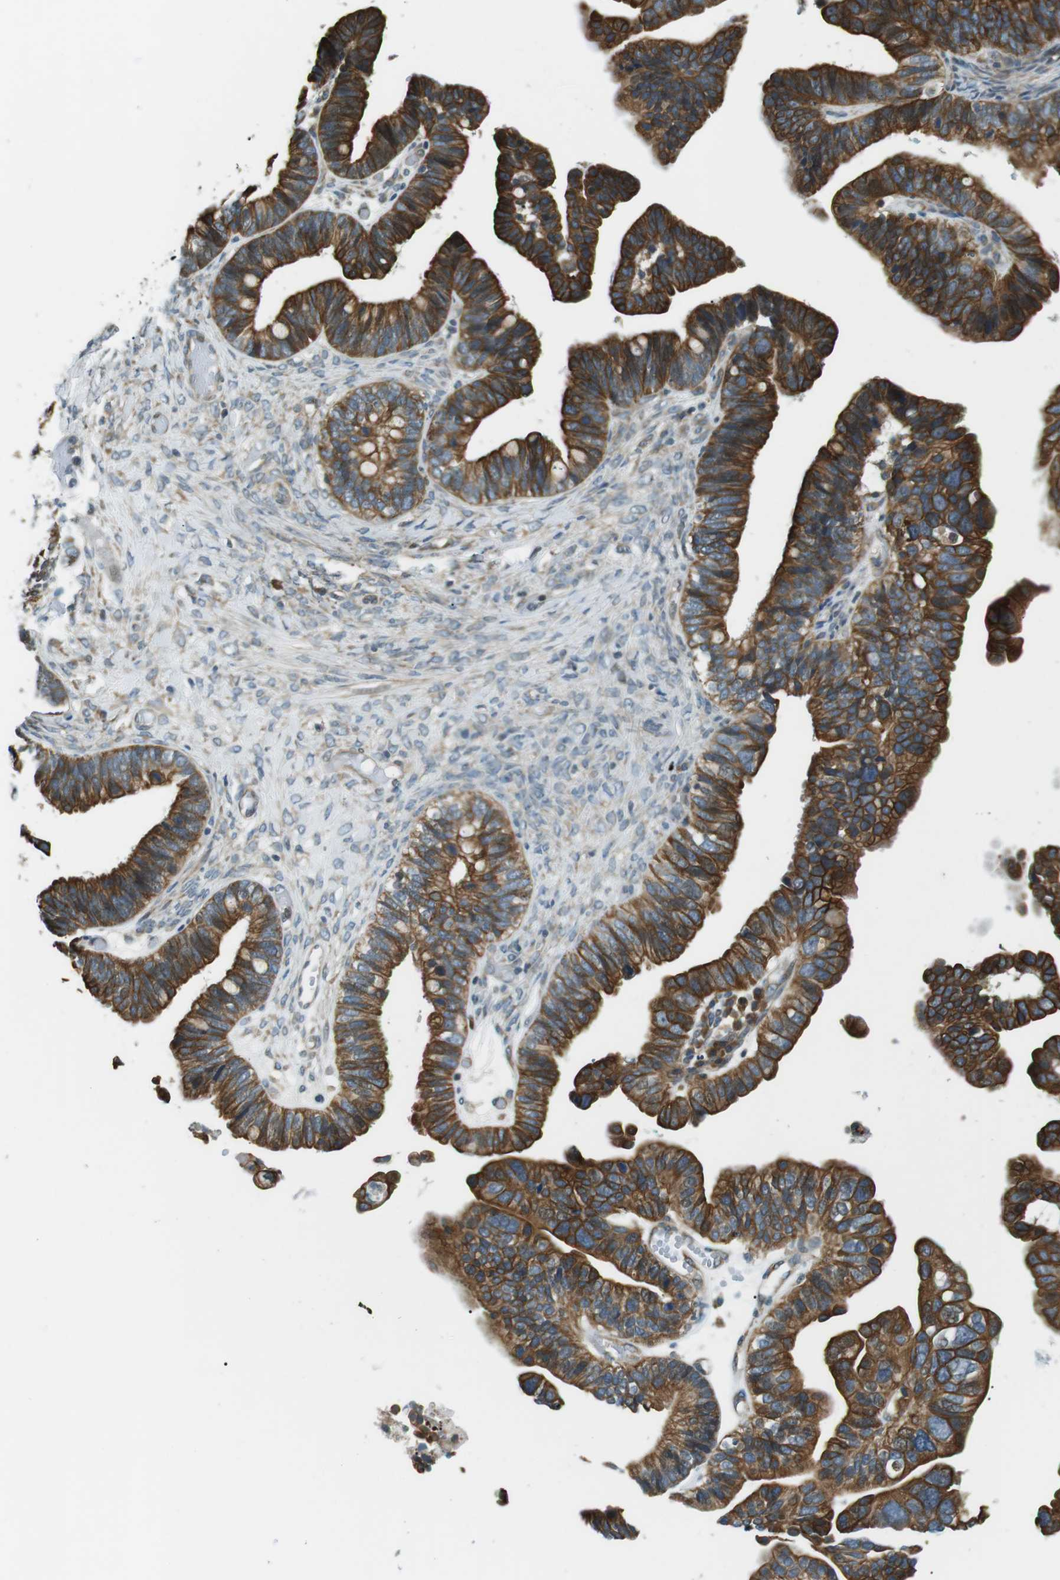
{"staining": {"intensity": "strong", "quantity": ">75%", "location": "cytoplasmic/membranous"}, "tissue": "ovarian cancer", "cell_type": "Tumor cells", "image_type": "cancer", "snomed": [{"axis": "morphology", "description": "Cystadenocarcinoma, serous, NOS"}, {"axis": "topography", "description": "Ovary"}], "caption": "Human ovarian cancer (serous cystadenocarcinoma) stained with a brown dye displays strong cytoplasmic/membranous positive positivity in about >75% of tumor cells.", "gene": "TMEM74", "patient": {"sex": "female", "age": 56}}